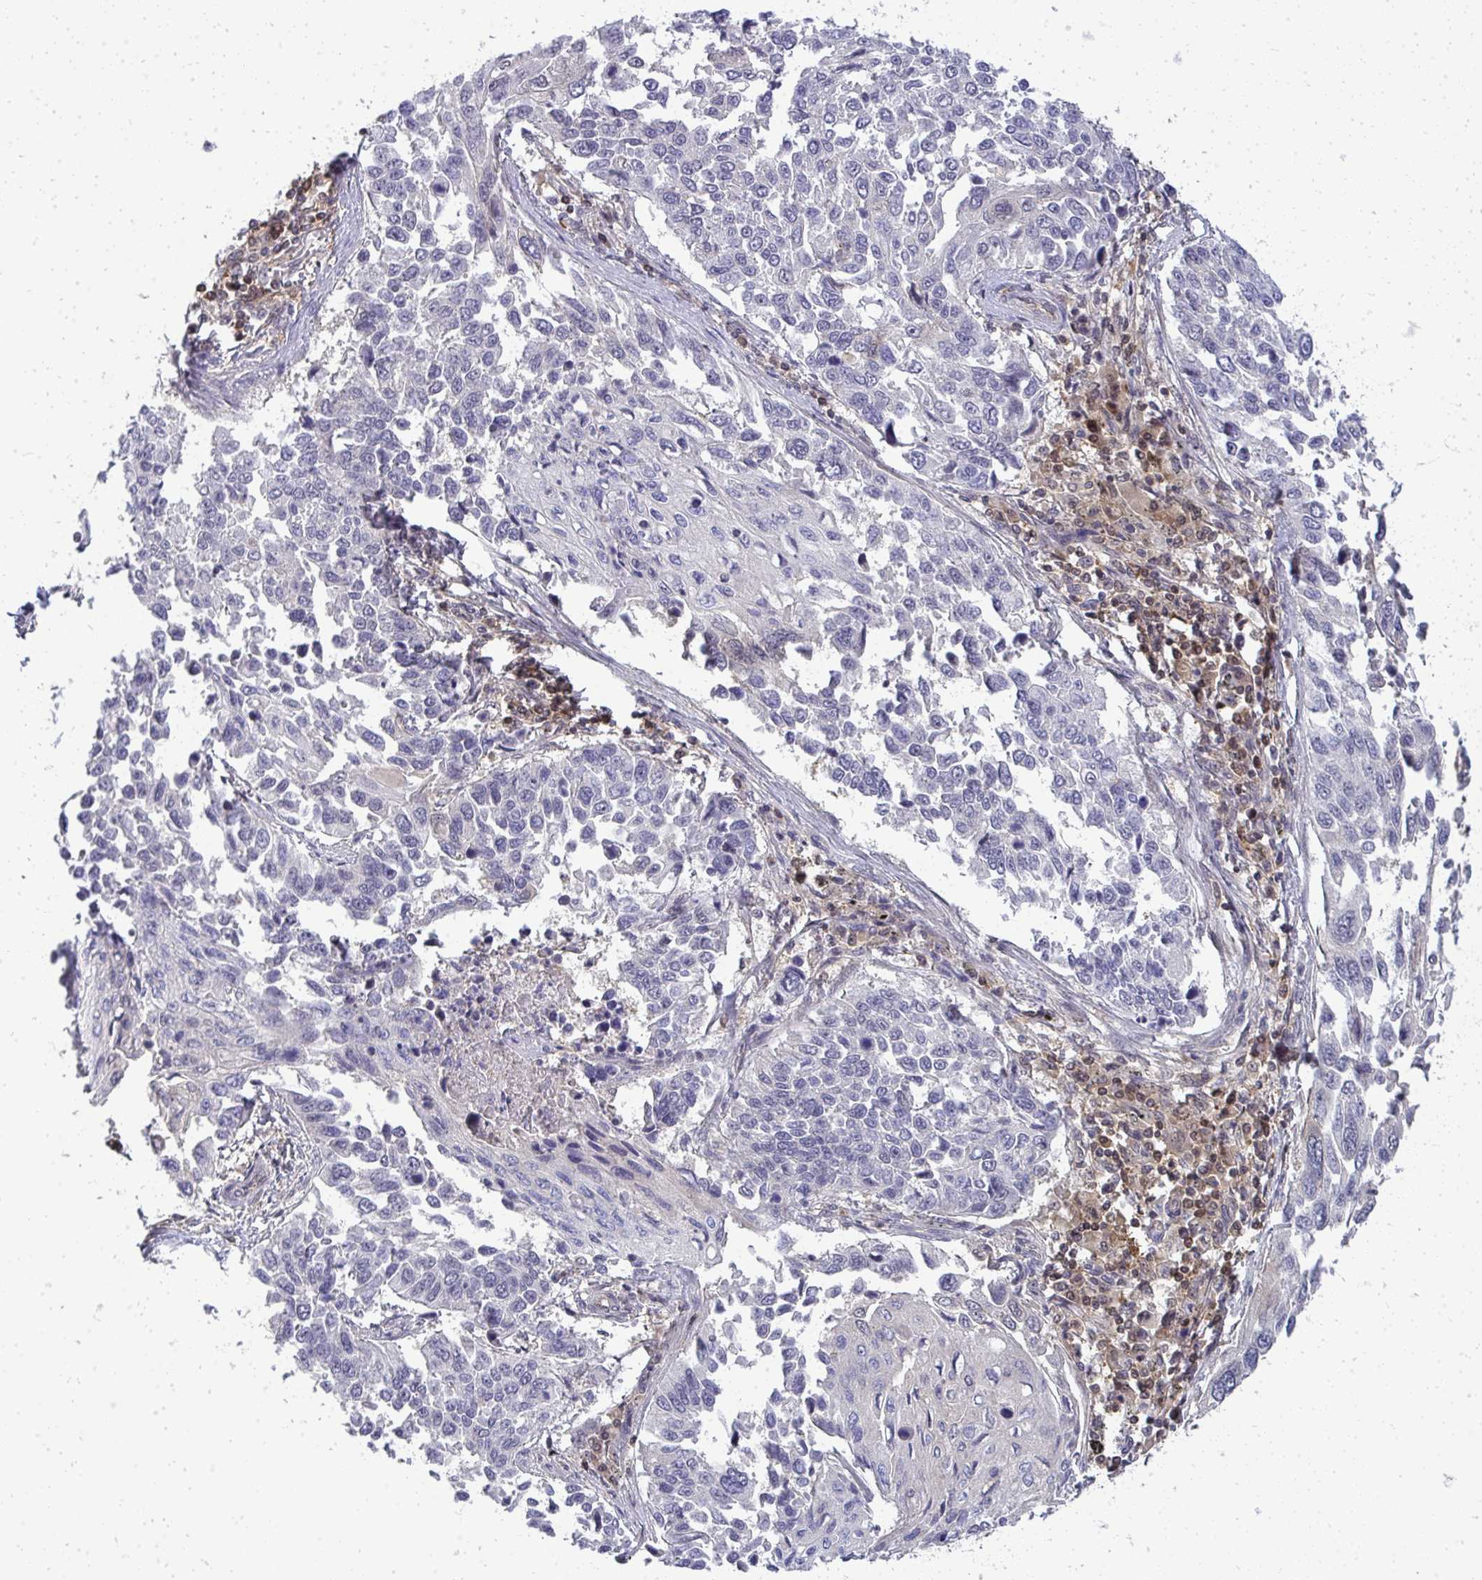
{"staining": {"intensity": "negative", "quantity": "none", "location": "none"}, "tissue": "lung cancer", "cell_type": "Tumor cells", "image_type": "cancer", "snomed": [{"axis": "morphology", "description": "Squamous cell carcinoma, NOS"}, {"axis": "topography", "description": "Lung"}], "caption": "Tumor cells show no significant protein expression in lung cancer.", "gene": "HDHD2", "patient": {"sex": "male", "age": 62}}